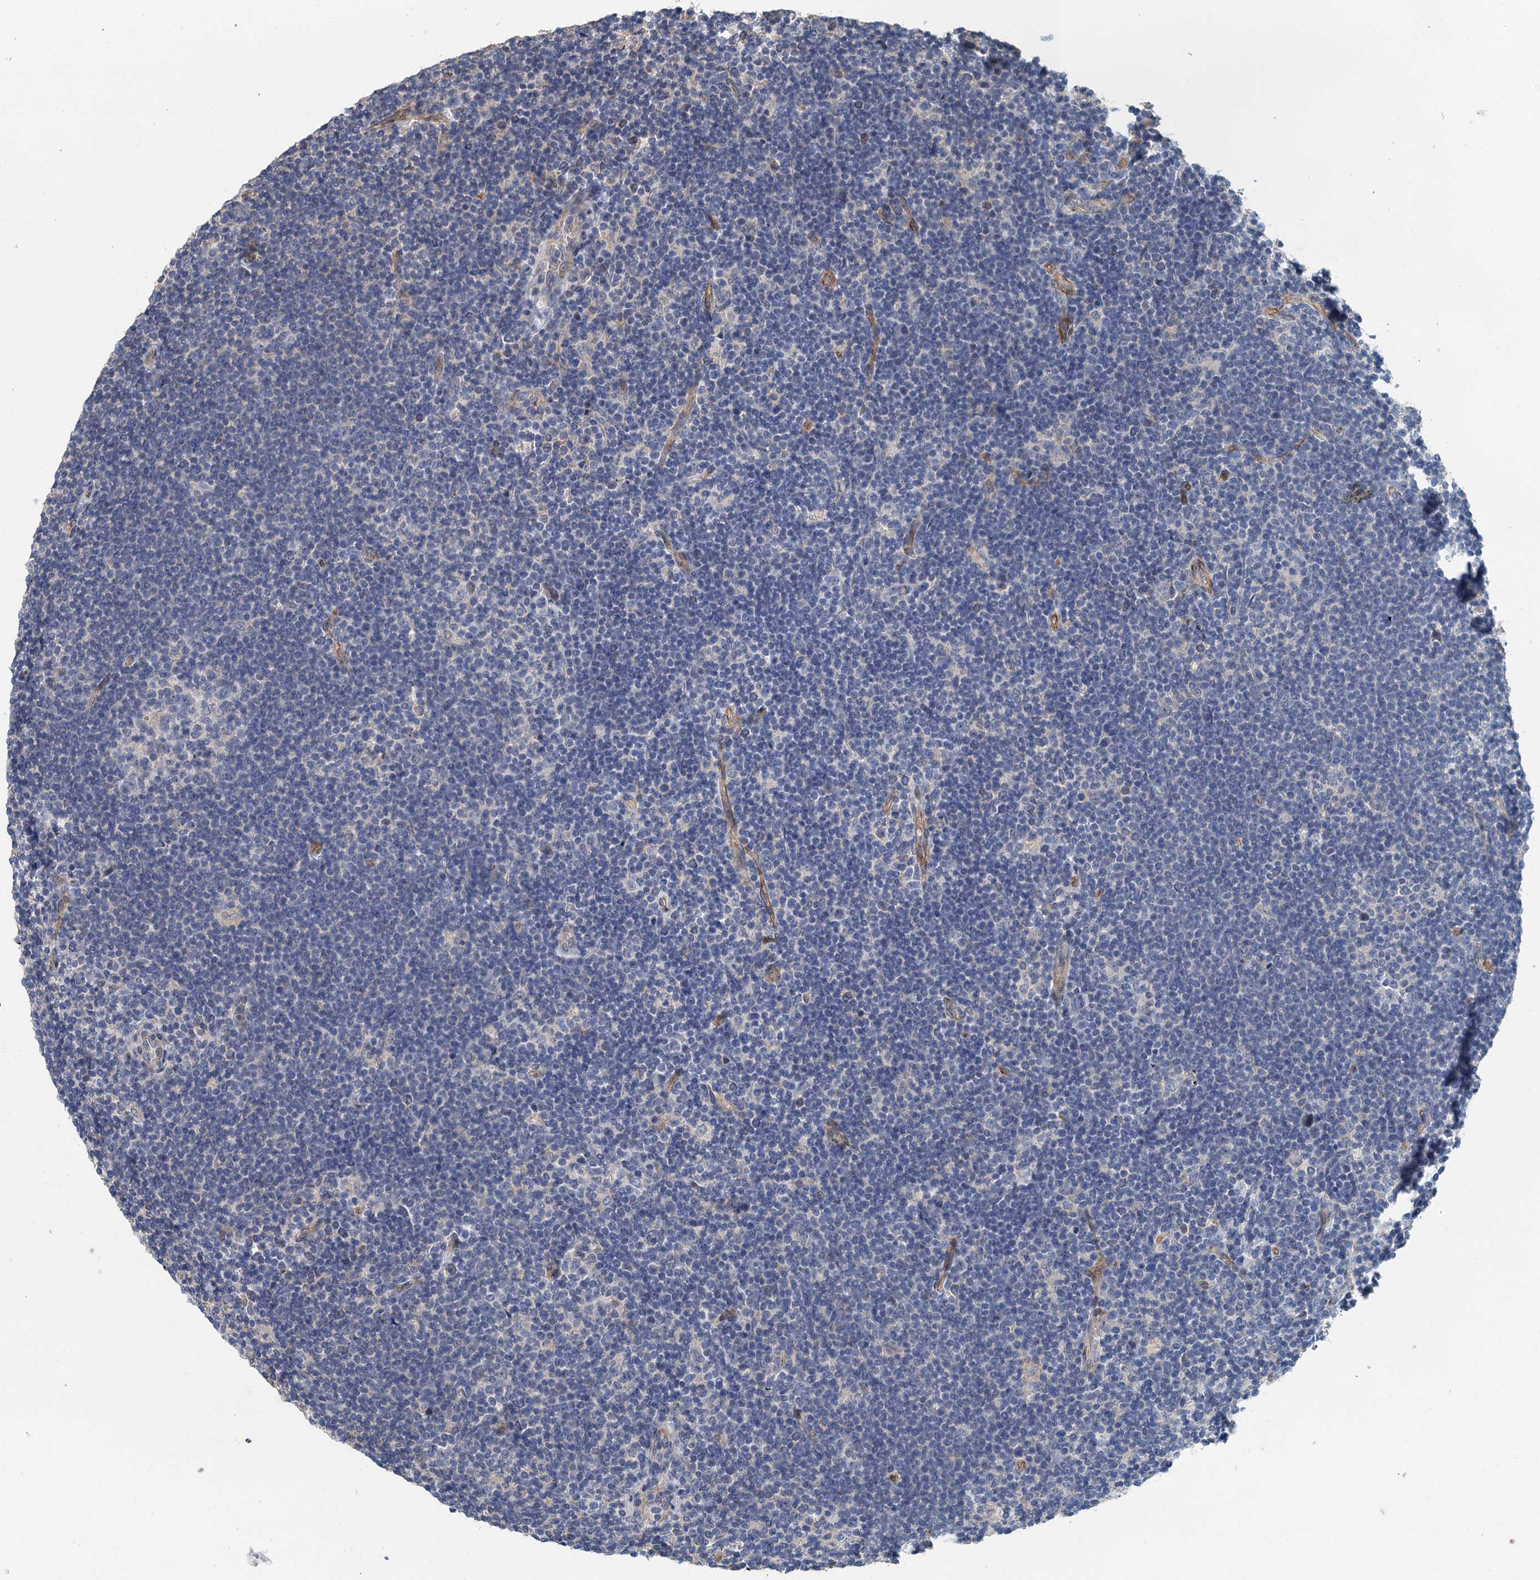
{"staining": {"intensity": "negative", "quantity": "none", "location": "none"}, "tissue": "lymphoma", "cell_type": "Tumor cells", "image_type": "cancer", "snomed": [{"axis": "morphology", "description": "Hodgkin's disease, NOS"}, {"axis": "topography", "description": "Lymph node"}], "caption": "This is a micrograph of immunohistochemistry staining of Hodgkin's disease, which shows no staining in tumor cells.", "gene": "RSAD2", "patient": {"sex": "female", "age": 57}}